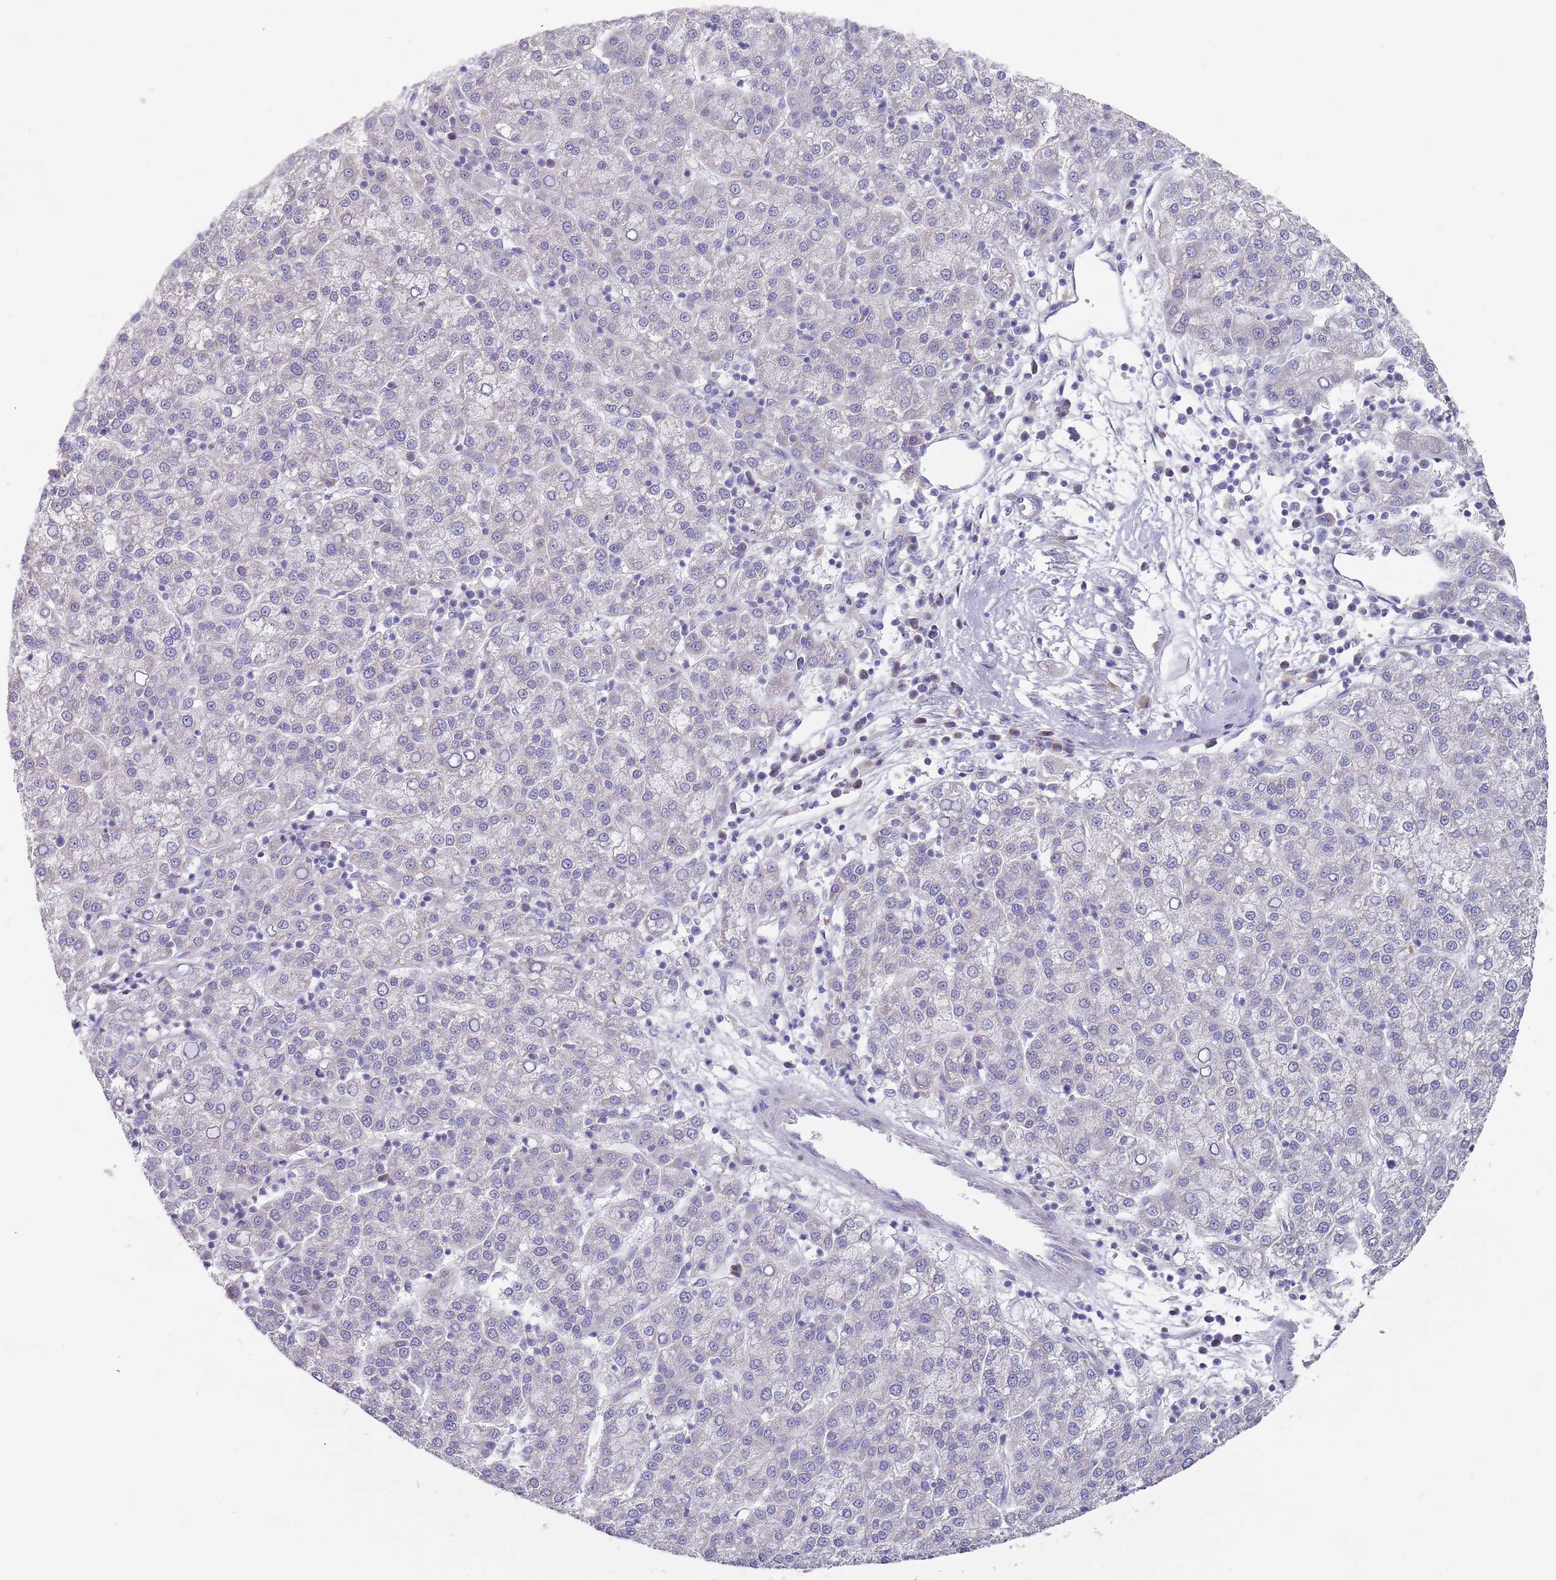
{"staining": {"intensity": "negative", "quantity": "none", "location": "none"}, "tissue": "liver cancer", "cell_type": "Tumor cells", "image_type": "cancer", "snomed": [{"axis": "morphology", "description": "Carcinoma, Hepatocellular, NOS"}, {"axis": "topography", "description": "Liver"}], "caption": "This is a micrograph of immunohistochemistry (IHC) staining of liver cancer, which shows no staining in tumor cells. The staining was performed using DAB to visualize the protein expression in brown, while the nuclei were stained in blue with hematoxylin (Magnification: 20x).", "gene": "PRAC1", "patient": {"sex": "female", "age": 58}}